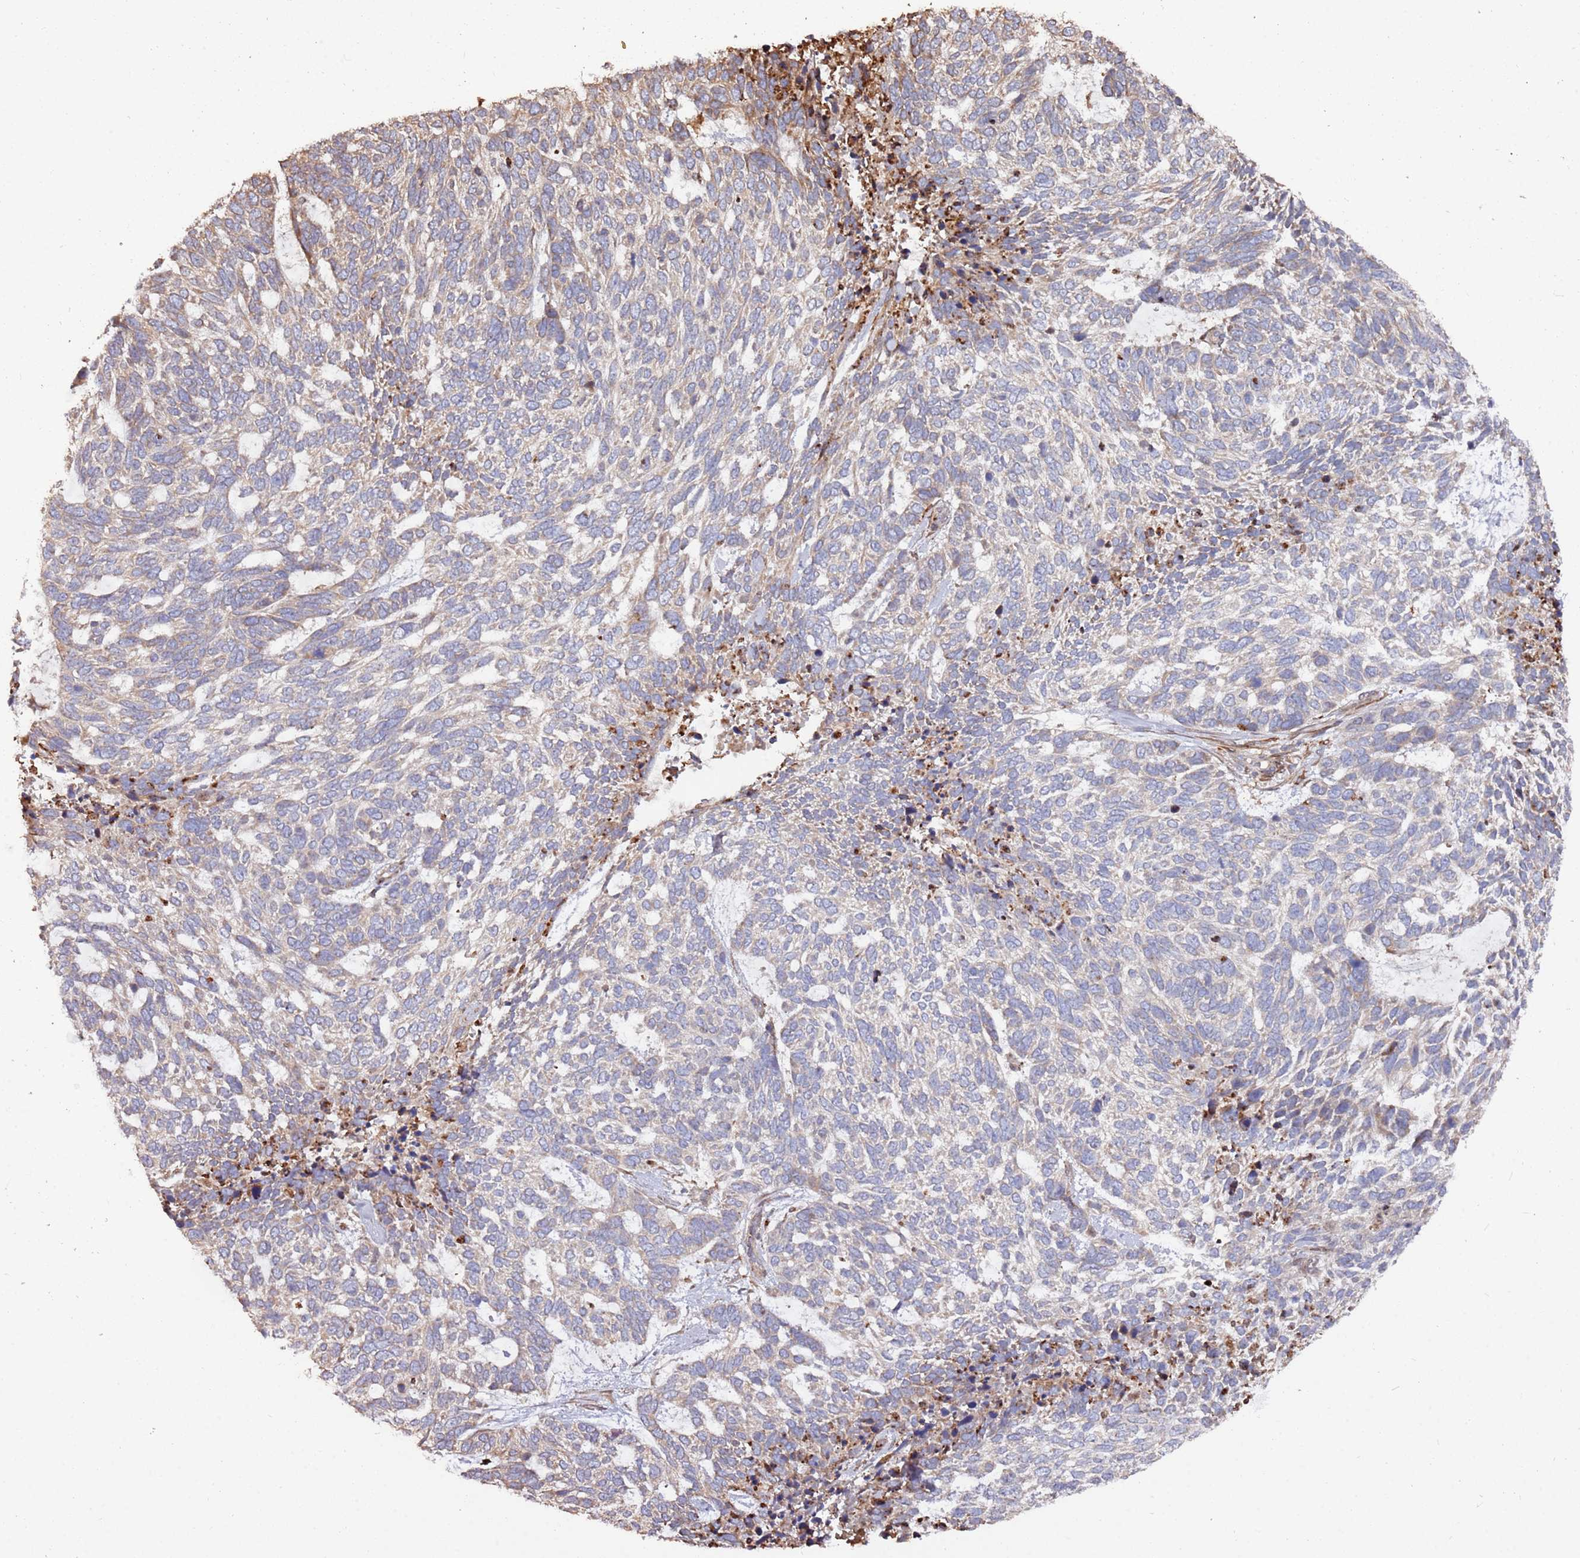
{"staining": {"intensity": "moderate", "quantity": "<25%", "location": "cytoplasmic/membranous"}, "tissue": "skin cancer", "cell_type": "Tumor cells", "image_type": "cancer", "snomed": [{"axis": "morphology", "description": "Basal cell carcinoma"}, {"axis": "topography", "description": "Skin"}], "caption": "Protein expression analysis of human skin cancer (basal cell carcinoma) reveals moderate cytoplasmic/membranous expression in about <25% of tumor cells.", "gene": "LACC1", "patient": {"sex": "female", "age": 65}}